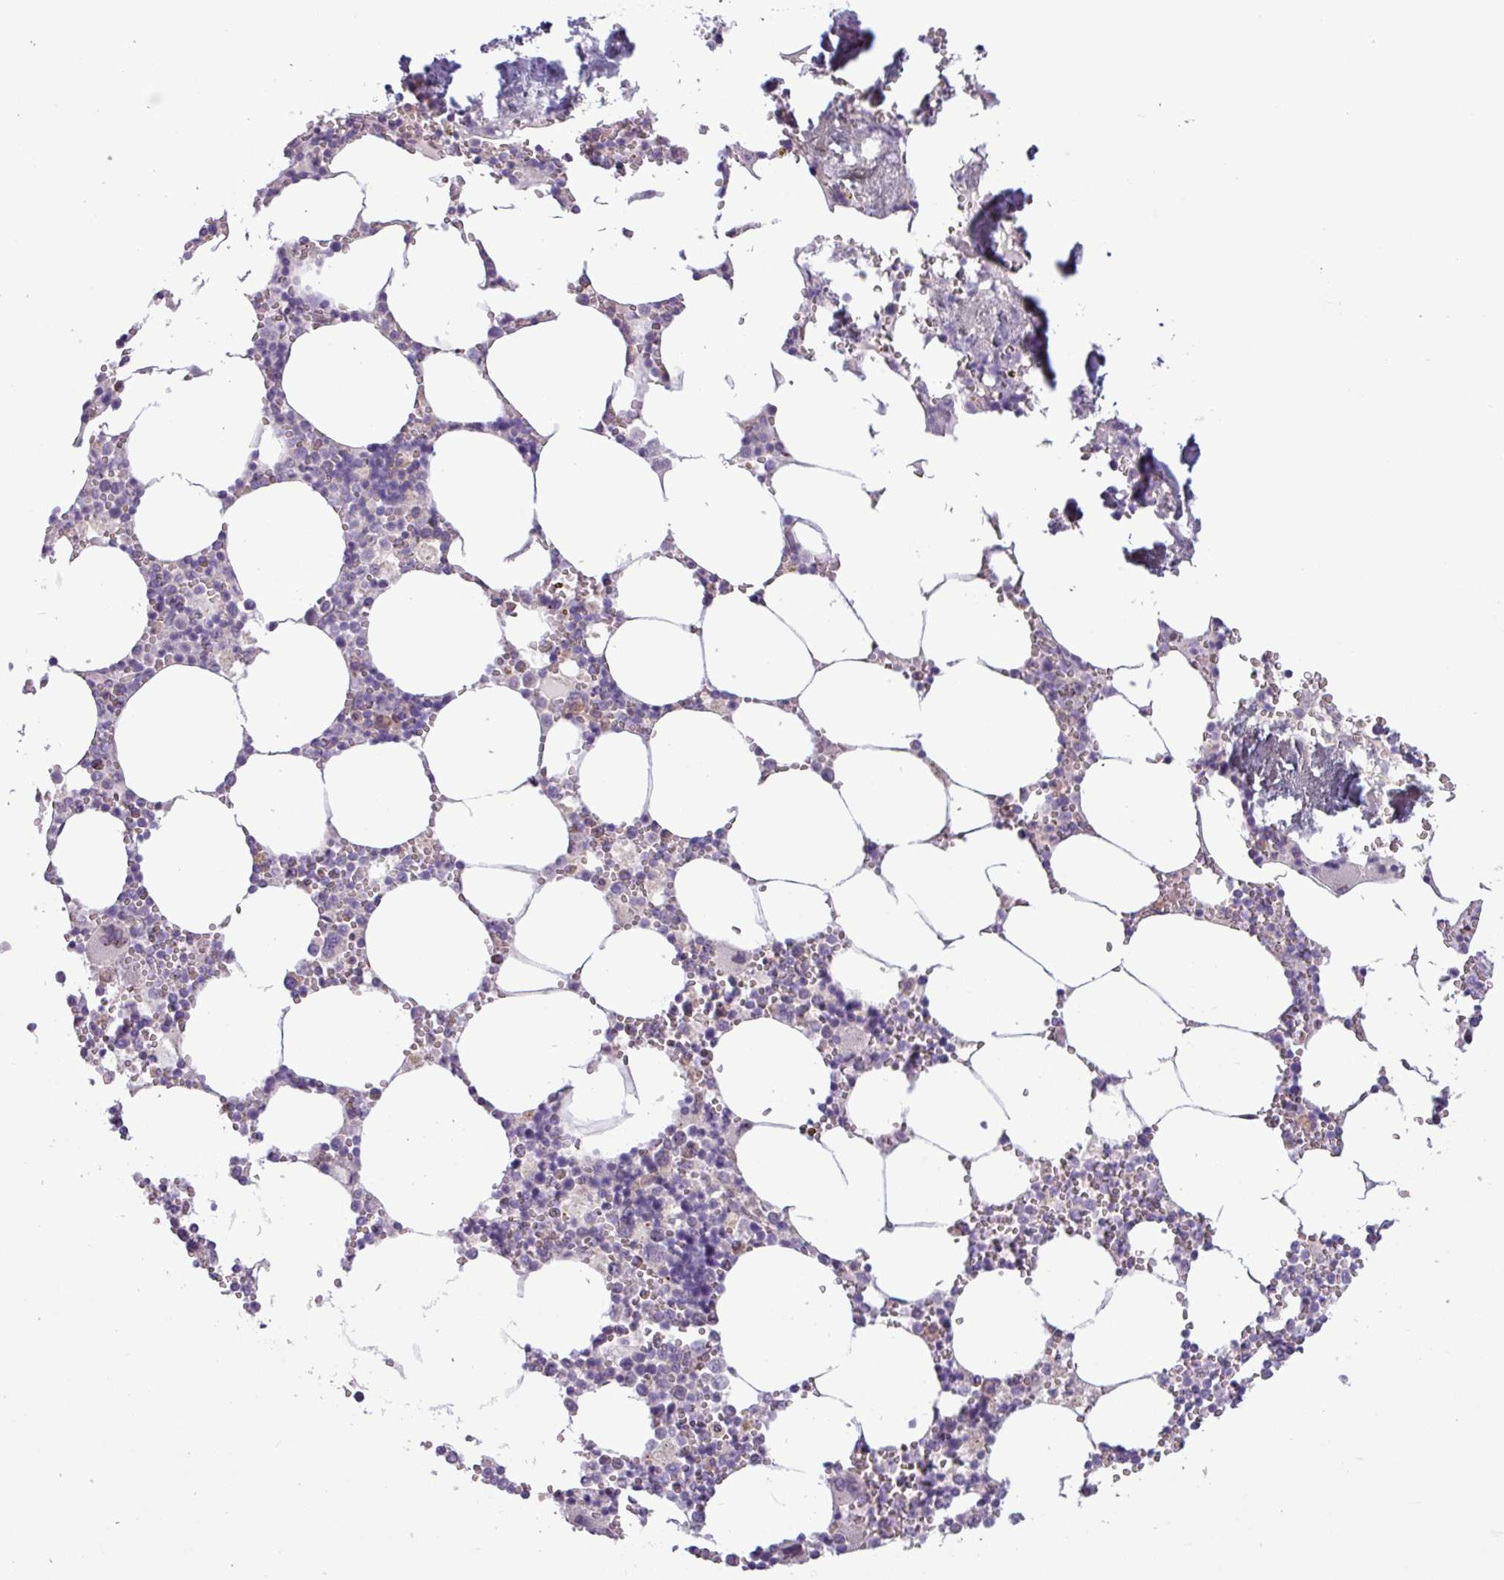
{"staining": {"intensity": "negative", "quantity": "none", "location": "none"}, "tissue": "bone marrow", "cell_type": "Hematopoietic cells", "image_type": "normal", "snomed": [{"axis": "morphology", "description": "Normal tissue, NOS"}, {"axis": "topography", "description": "Bone marrow"}], "caption": "An immunohistochemistry (IHC) photomicrograph of benign bone marrow is shown. There is no staining in hematopoietic cells of bone marrow. The staining was performed using DAB to visualize the protein expression in brown, while the nuclei were stained in blue with hematoxylin (Magnification: 20x).", "gene": "C20orf27", "patient": {"sex": "male", "age": 54}}